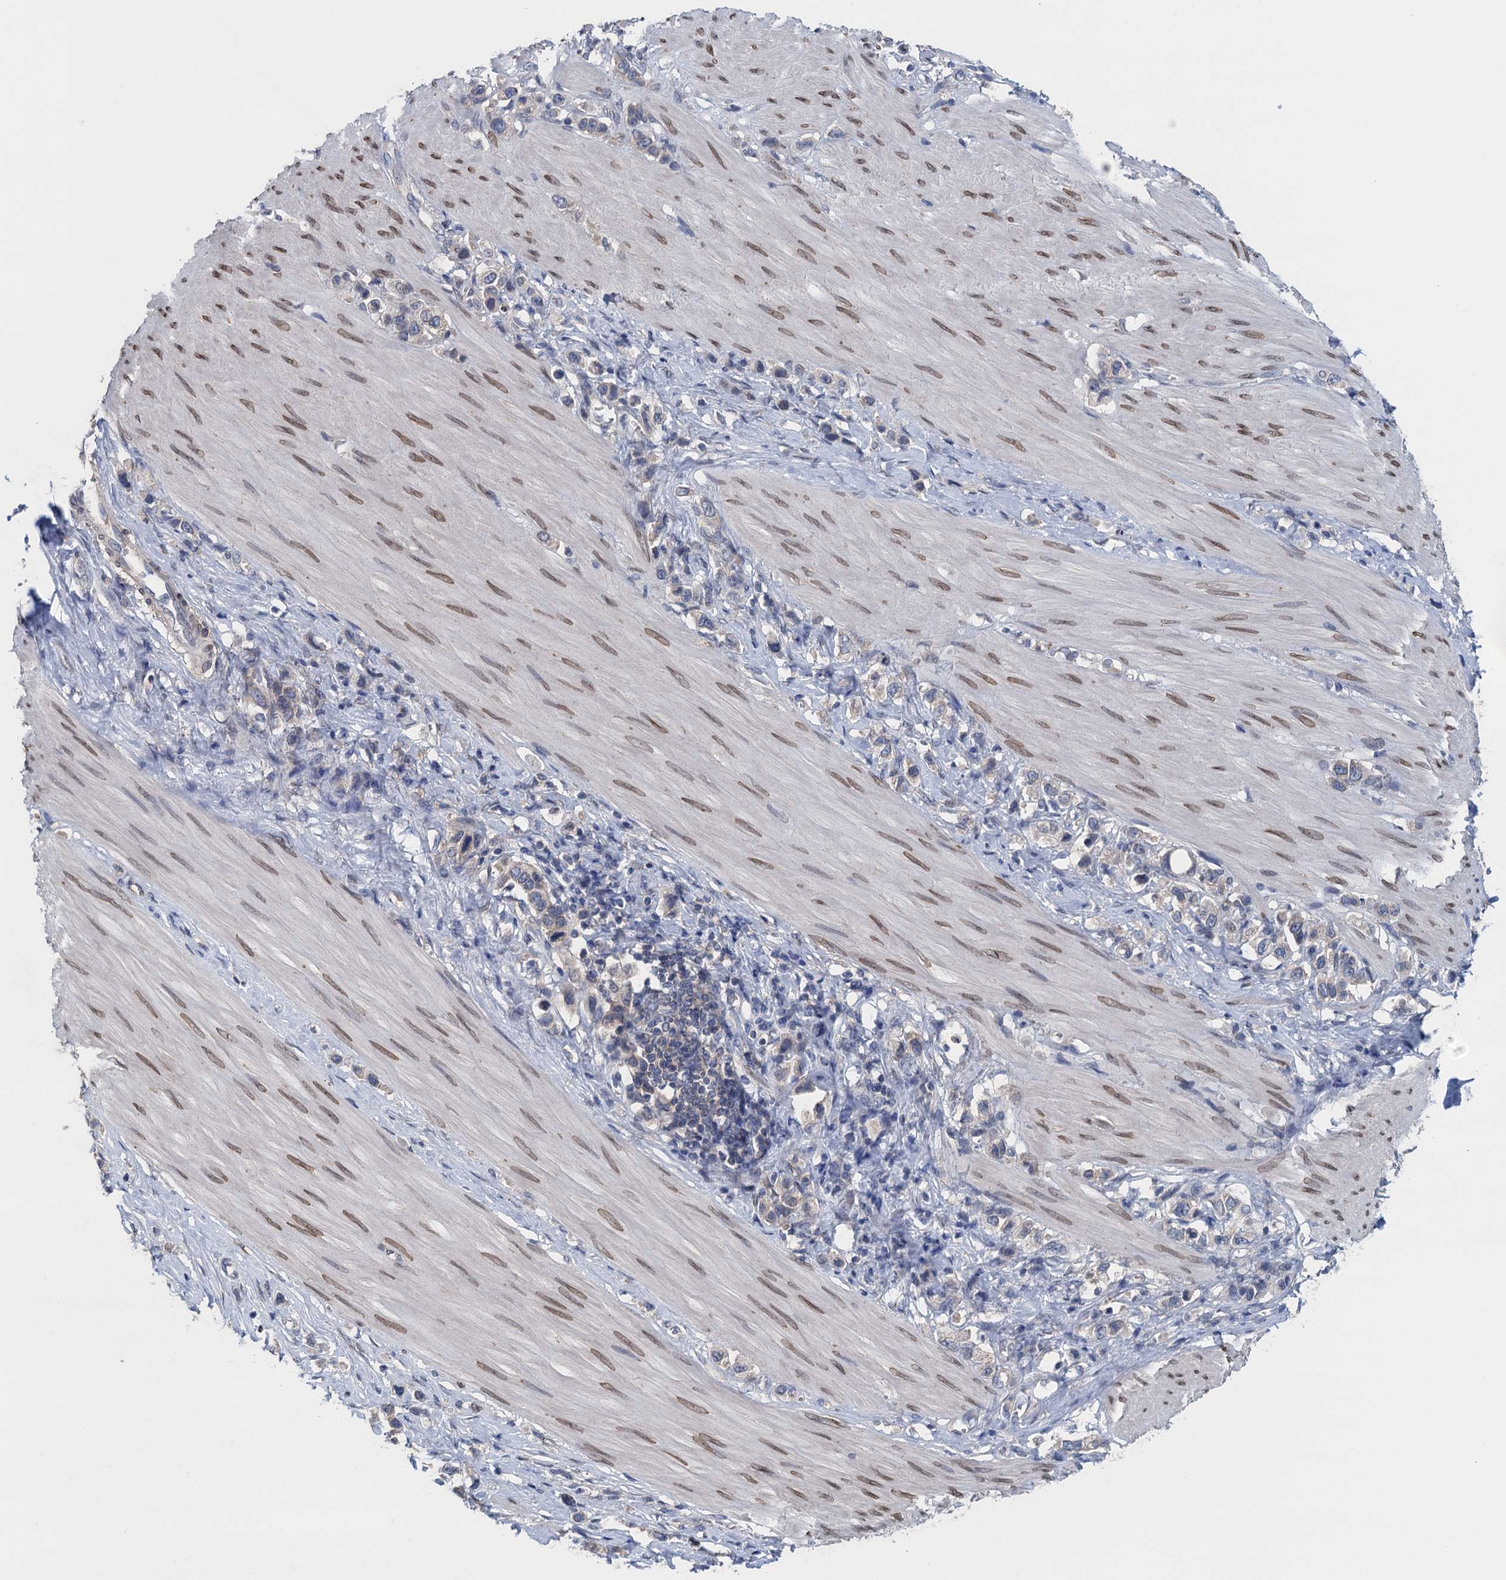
{"staining": {"intensity": "negative", "quantity": "none", "location": "none"}, "tissue": "stomach cancer", "cell_type": "Tumor cells", "image_type": "cancer", "snomed": [{"axis": "morphology", "description": "Adenocarcinoma, NOS"}, {"axis": "topography", "description": "Stomach"}], "caption": "Human adenocarcinoma (stomach) stained for a protein using IHC displays no staining in tumor cells.", "gene": "CTU2", "patient": {"sex": "female", "age": 65}}